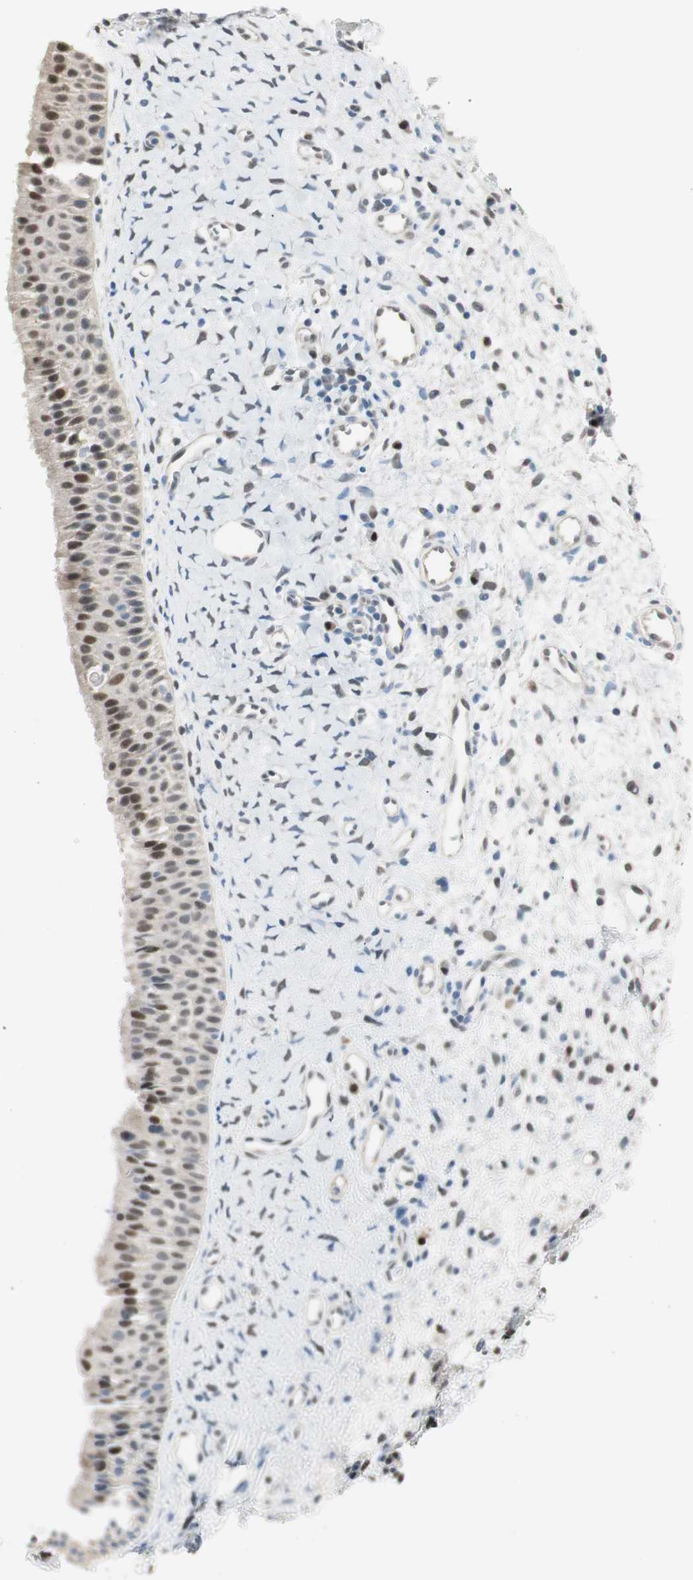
{"staining": {"intensity": "strong", "quantity": "<25%", "location": "nuclear"}, "tissue": "nasopharynx", "cell_type": "Respiratory epithelial cells", "image_type": "normal", "snomed": [{"axis": "morphology", "description": "Normal tissue, NOS"}, {"axis": "topography", "description": "Nasopharynx"}], "caption": "Immunohistochemistry histopathology image of normal nasopharynx: human nasopharynx stained using immunohistochemistry (IHC) reveals medium levels of strong protein expression localized specifically in the nuclear of respiratory epithelial cells, appearing as a nuclear brown color.", "gene": "LONP2", "patient": {"sex": "male", "age": 22}}